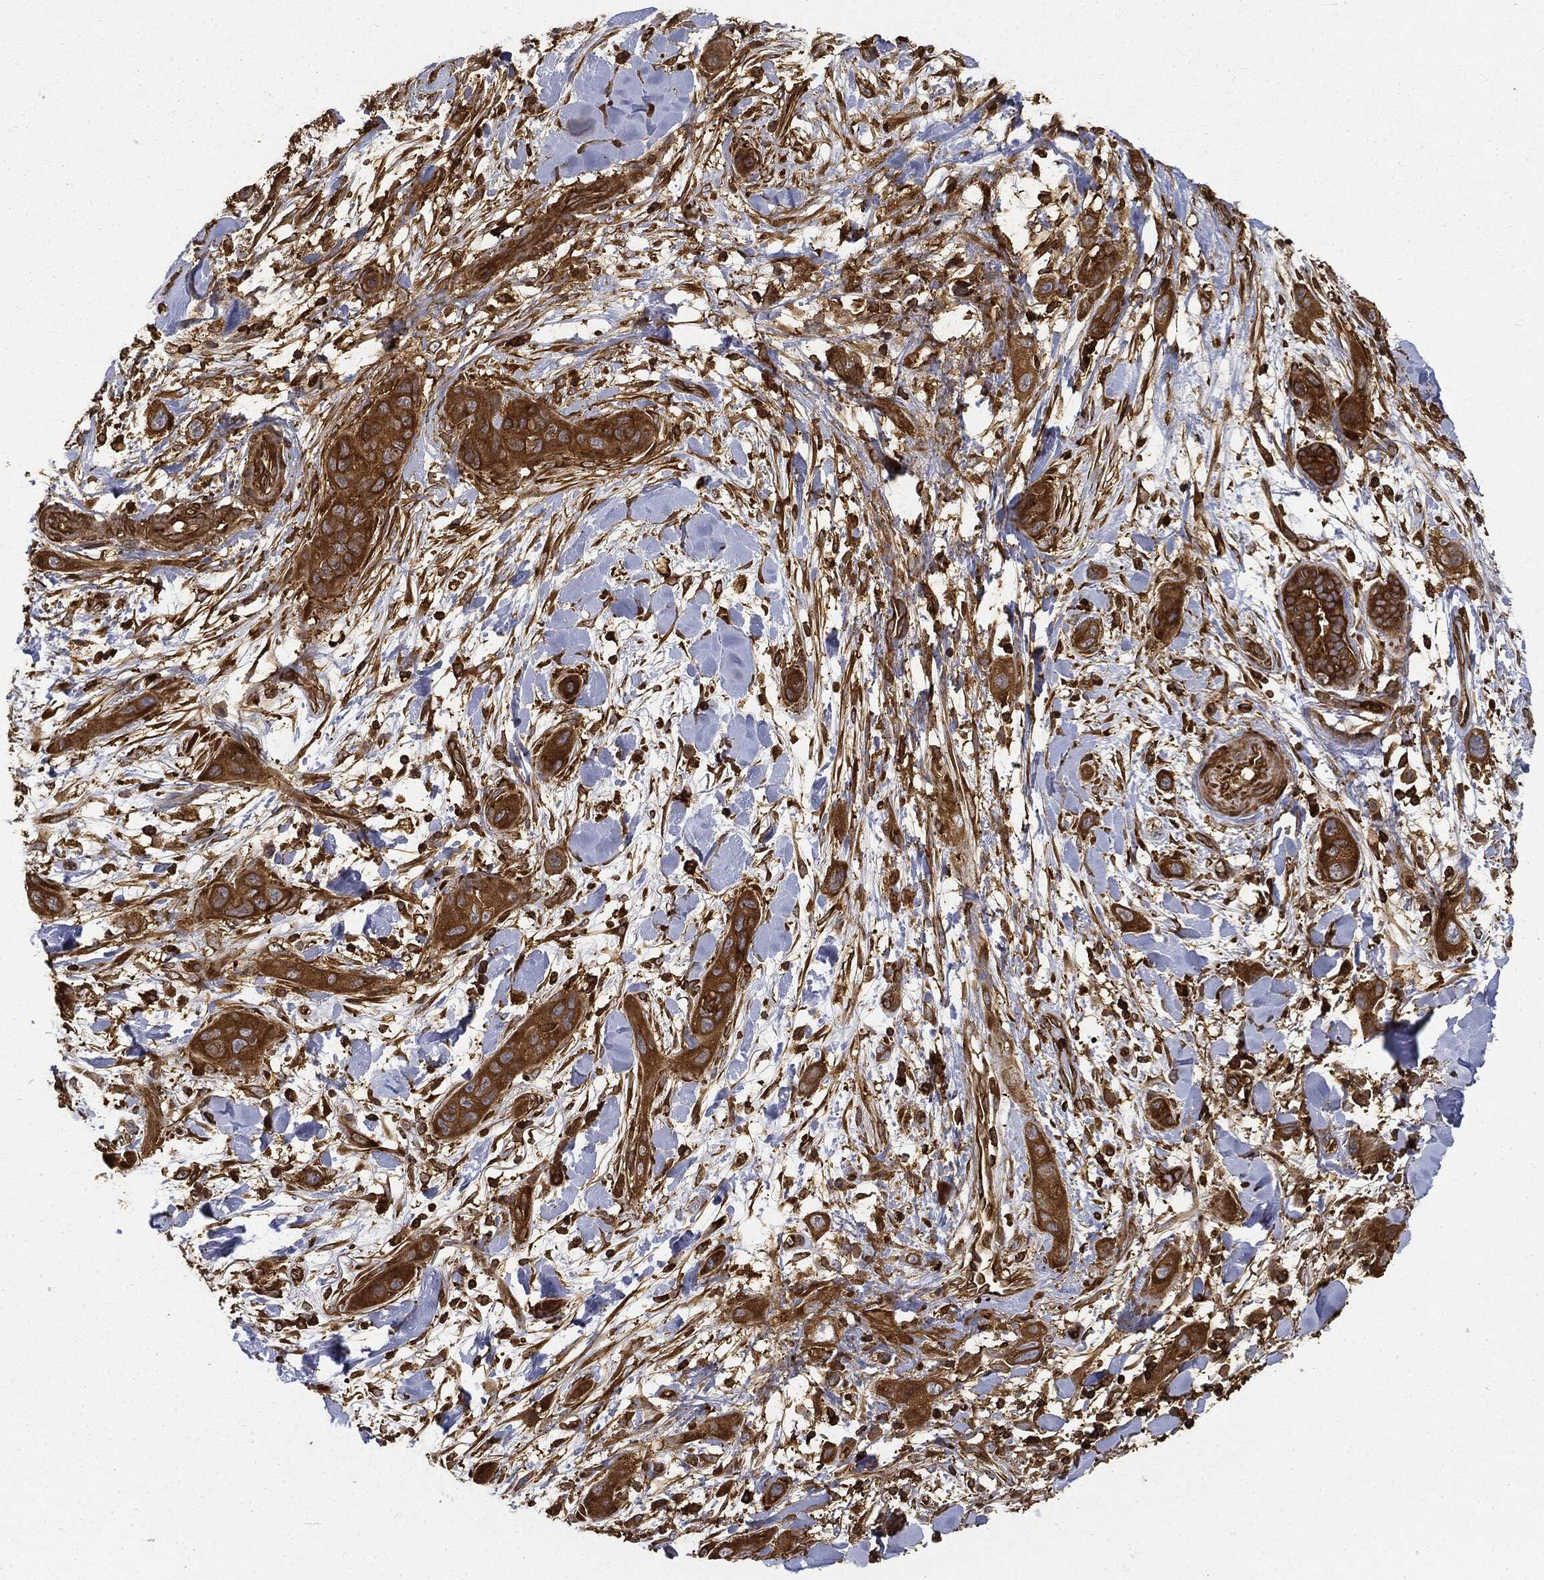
{"staining": {"intensity": "strong", "quantity": ">75%", "location": "cytoplasmic/membranous"}, "tissue": "skin cancer", "cell_type": "Tumor cells", "image_type": "cancer", "snomed": [{"axis": "morphology", "description": "Squamous cell carcinoma, NOS"}, {"axis": "topography", "description": "Skin"}], "caption": "Skin squamous cell carcinoma was stained to show a protein in brown. There is high levels of strong cytoplasmic/membranous positivity in approximately >75% of tumor cells.", "gene": "WDR1", "patient": {"sex": "male", "age": 78}}